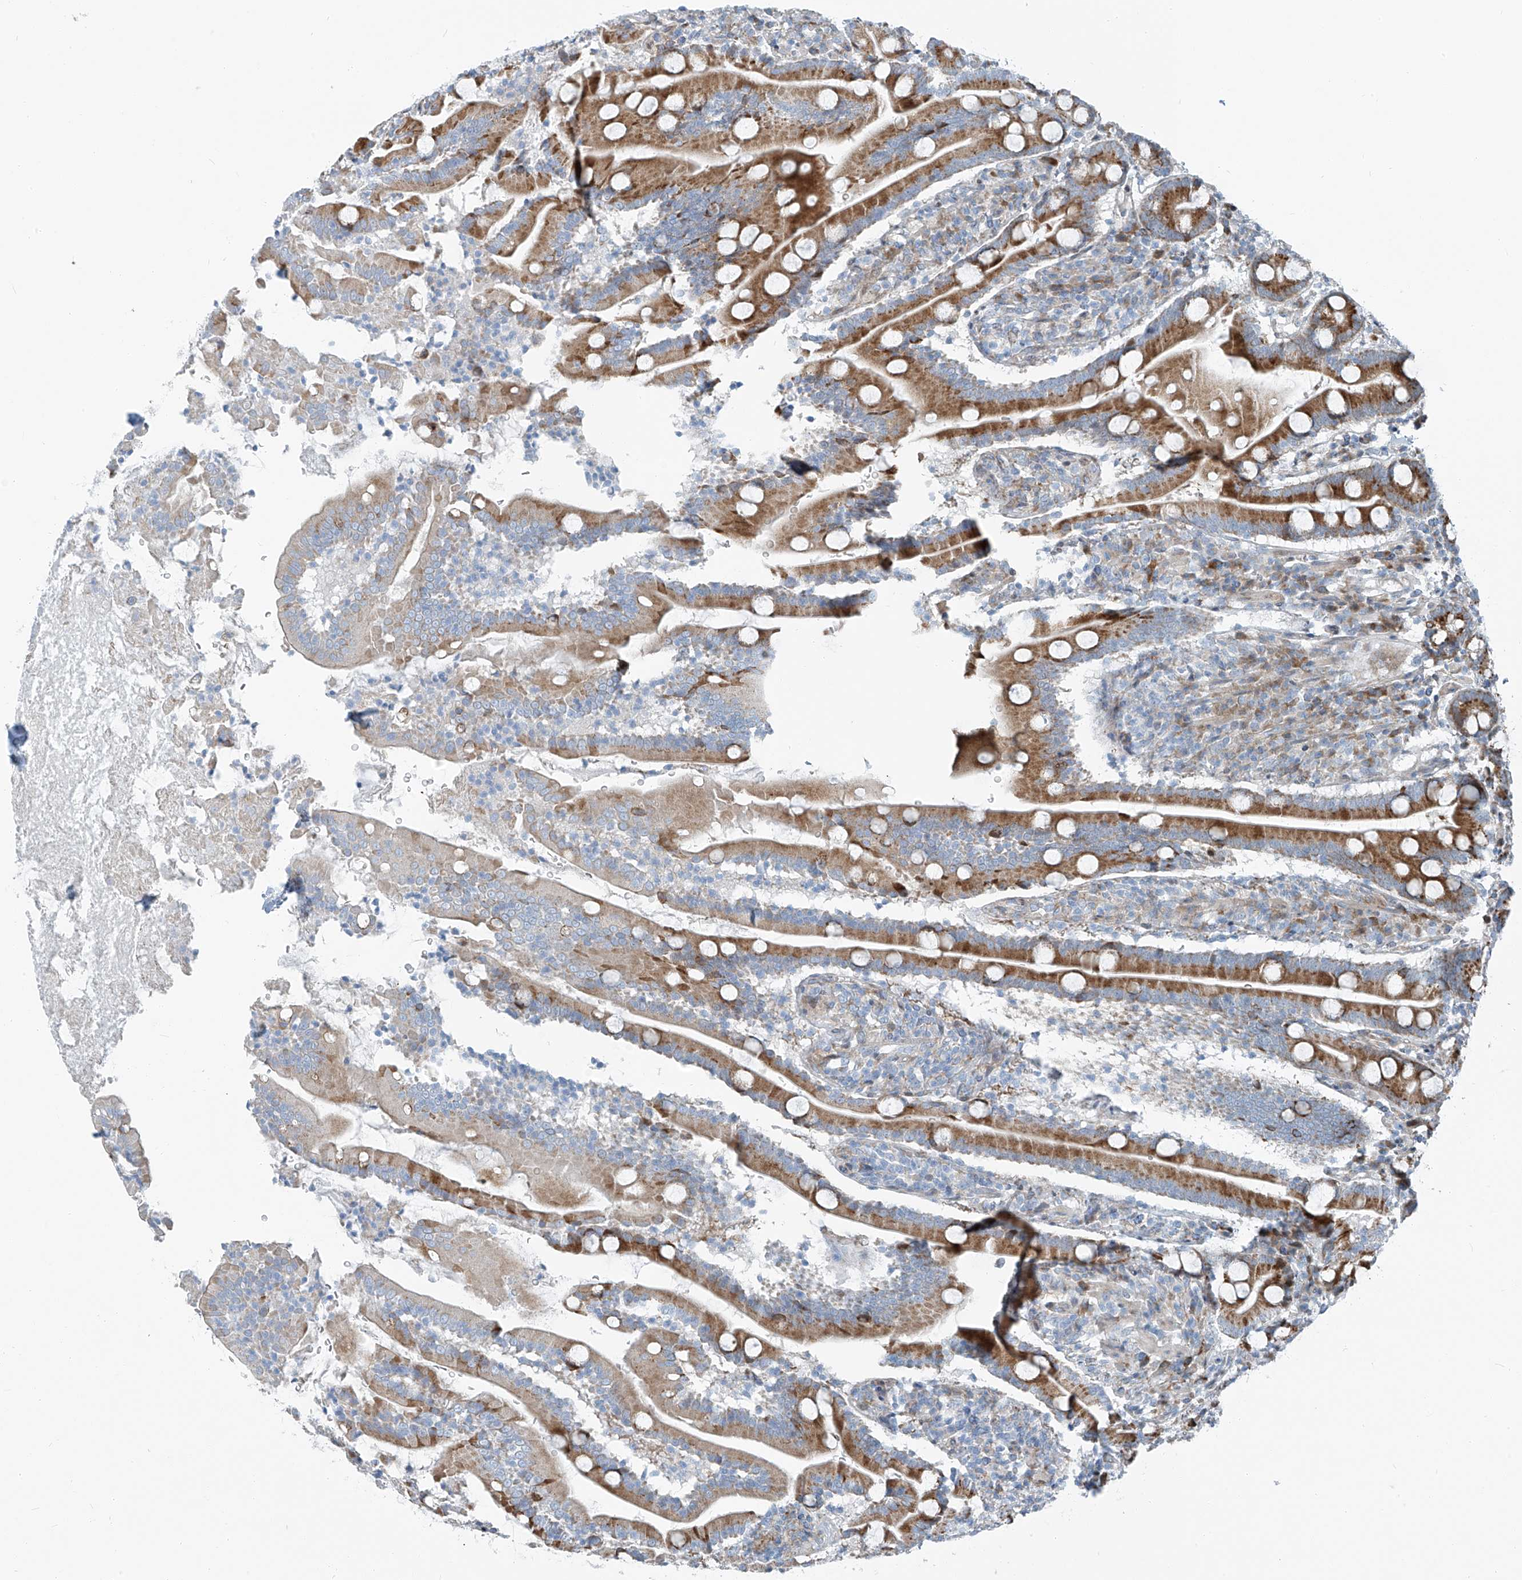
{"staining": {"intensity": "moderate", "quantity": ">75%", "location": "cytoplasmic/membranous"}, "tissue": "duodenum", "cell_type": "Glandular cells", "image_type": "normal", "snomed": [{"axis": "morphology", "description": "Normal tissue, NOS"}, {"axis": "topography", "description": "Duodenum"}], "caption": "The histopathology image shows a brown stain indicating the presence of a protein in the cytoplasmic/membranous of glandular cells in duodenum. (DAB = brown stain, brightfield microscopy at high magnification).", "gene": "HIC2", "patient": {"sex": "male", "age": 35}}